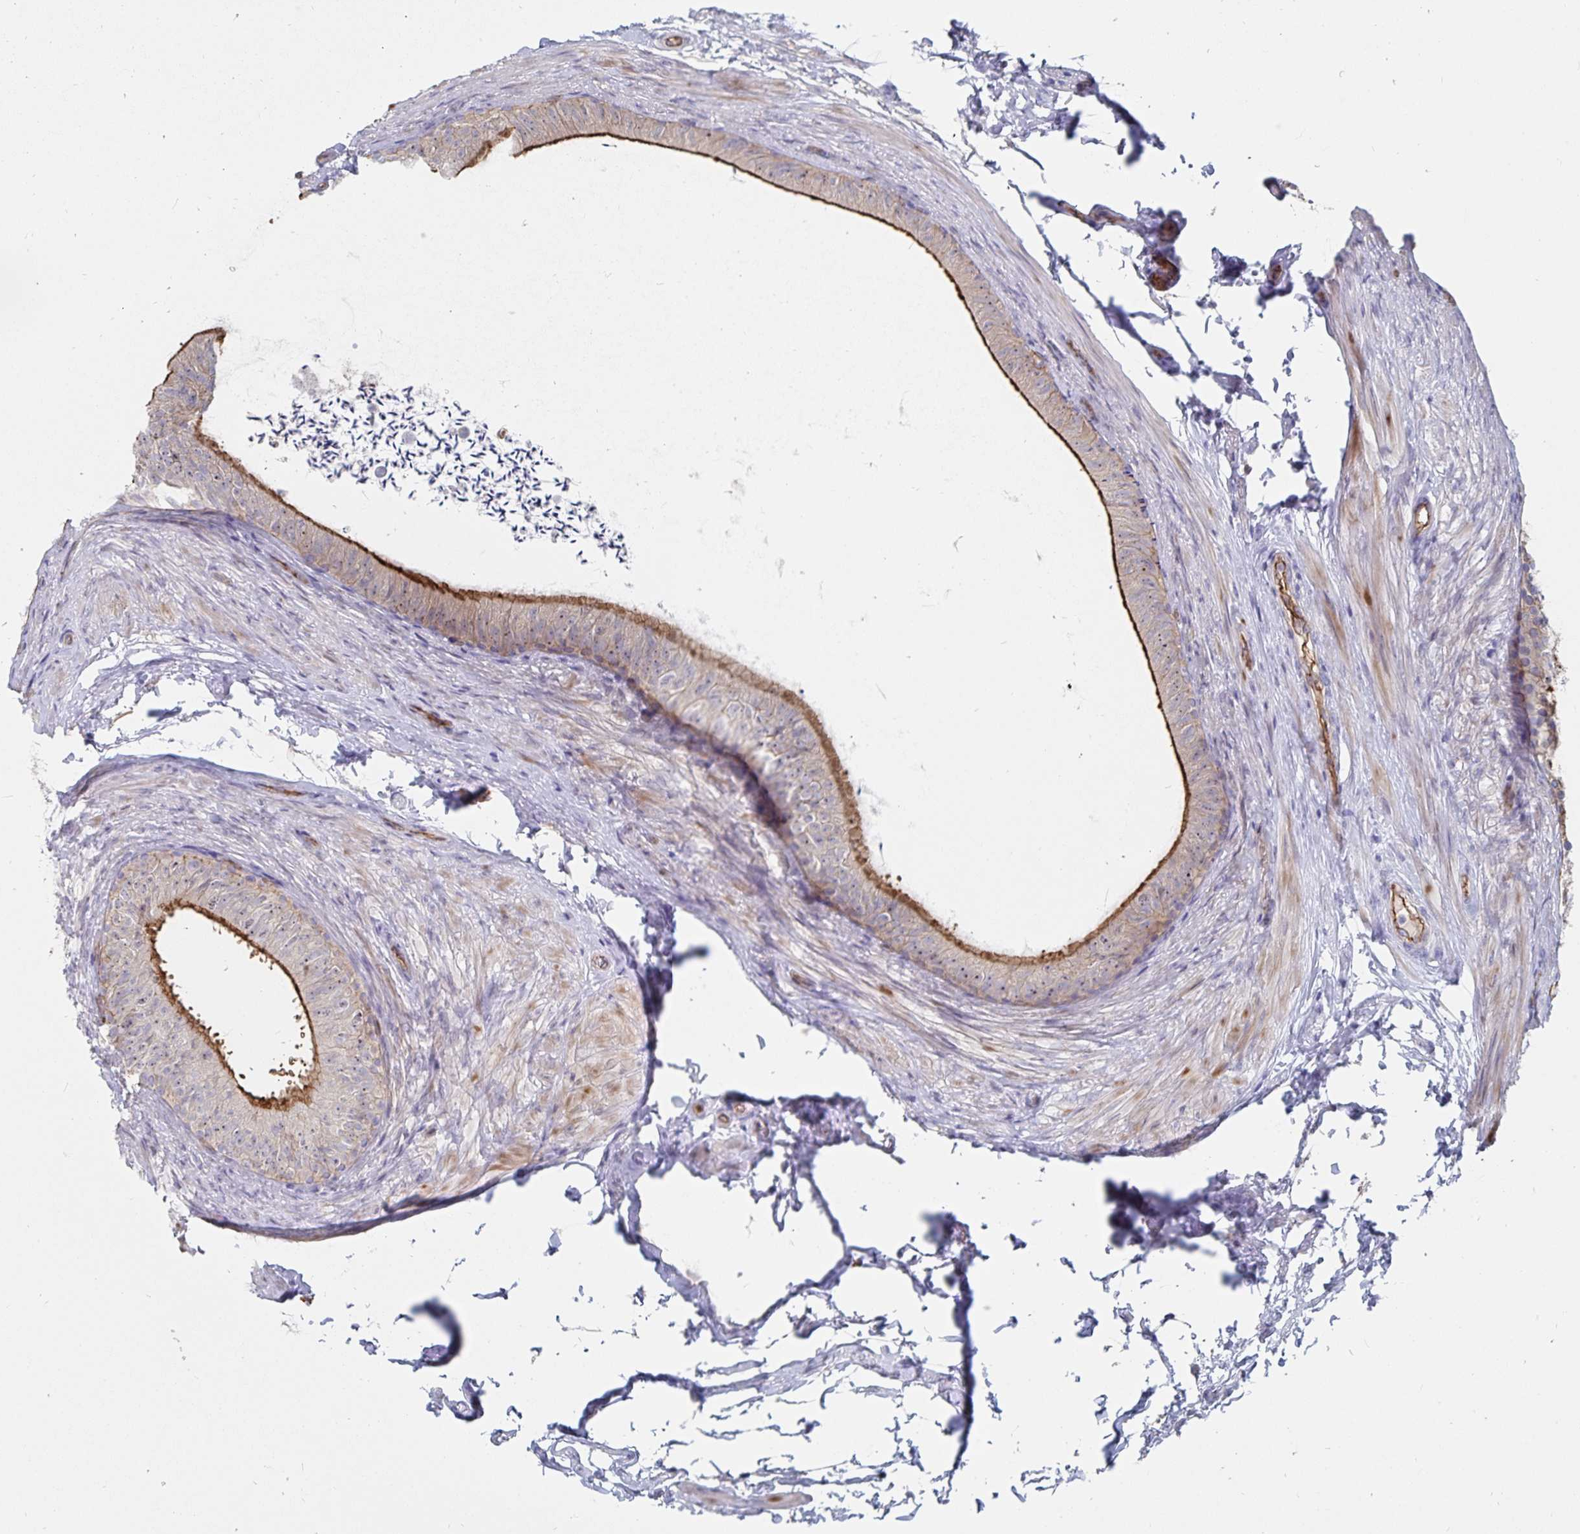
{"staining": {"intensity": "moderate", "quantity": "25%-75%", "location": "cytoplasmic/membranous"}, "tissue": "epididymis", "cell_type": "Glandular cells", "image_type": "normal", "snomed": [{"axis": "morphology", "description": "Normal tissue, NOS"}, {"axis": "topography", "description": "Epididymis, spermatic cord, NOS"}, {"axis": "topography", "description": "Epididymis"}, {"axis": "topography", "description": "Peripheral nerve tissue"}], "caption": "Unremarkable epididymis was stained to show a protein in brown. There is medium levels of moderate cytoplasmic/membranous positivity in approximately 25%-75% of glandular cells. (DAB (3,3'-diaminobenzidine) IHC, brown staining for protein, blue staining for nuclei).", "gene": "SSTR1", "patient": {"sex": "male", "age": 29}}